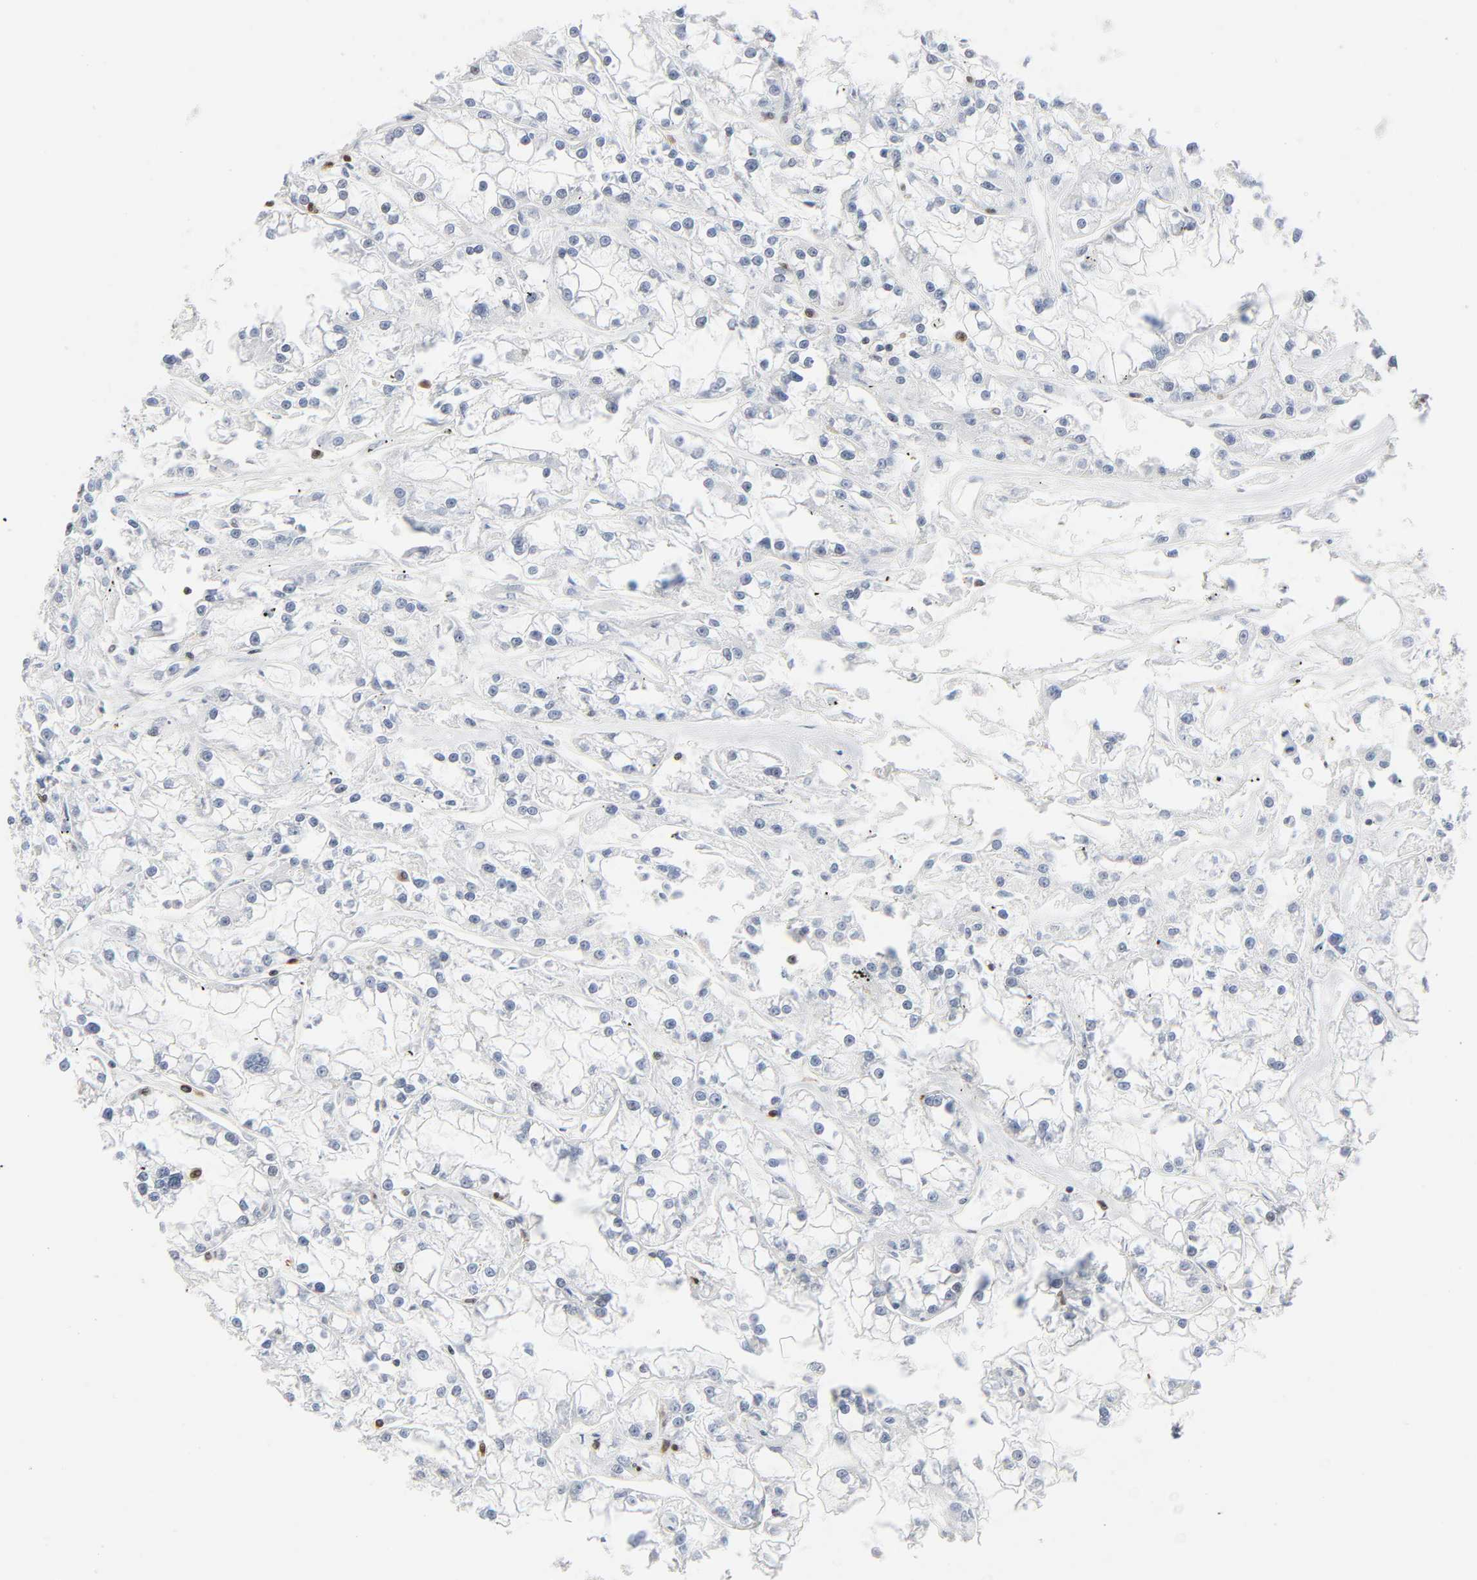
{"staining": {"intensity": "weak", "quantity": "<25%", "location": "nuclear"}, "tissue": "renal cancer", "cell_type": "Tumor cells", "image_type": "cancer", "snomed": [{"axis": "morphology", "description": "Adenocarcinoma, NOS"}, {"axis": "topography", "description": "Kidney"}], "caption": "IHC histopathology image of neoplastic tissue: renal cancer stained with DAB (3,3'-diaminobenzidine) exhibits no significant protein expression in tumor cells.", "gene": "WAS", "patient": {"sex": "female", "age": 52}}